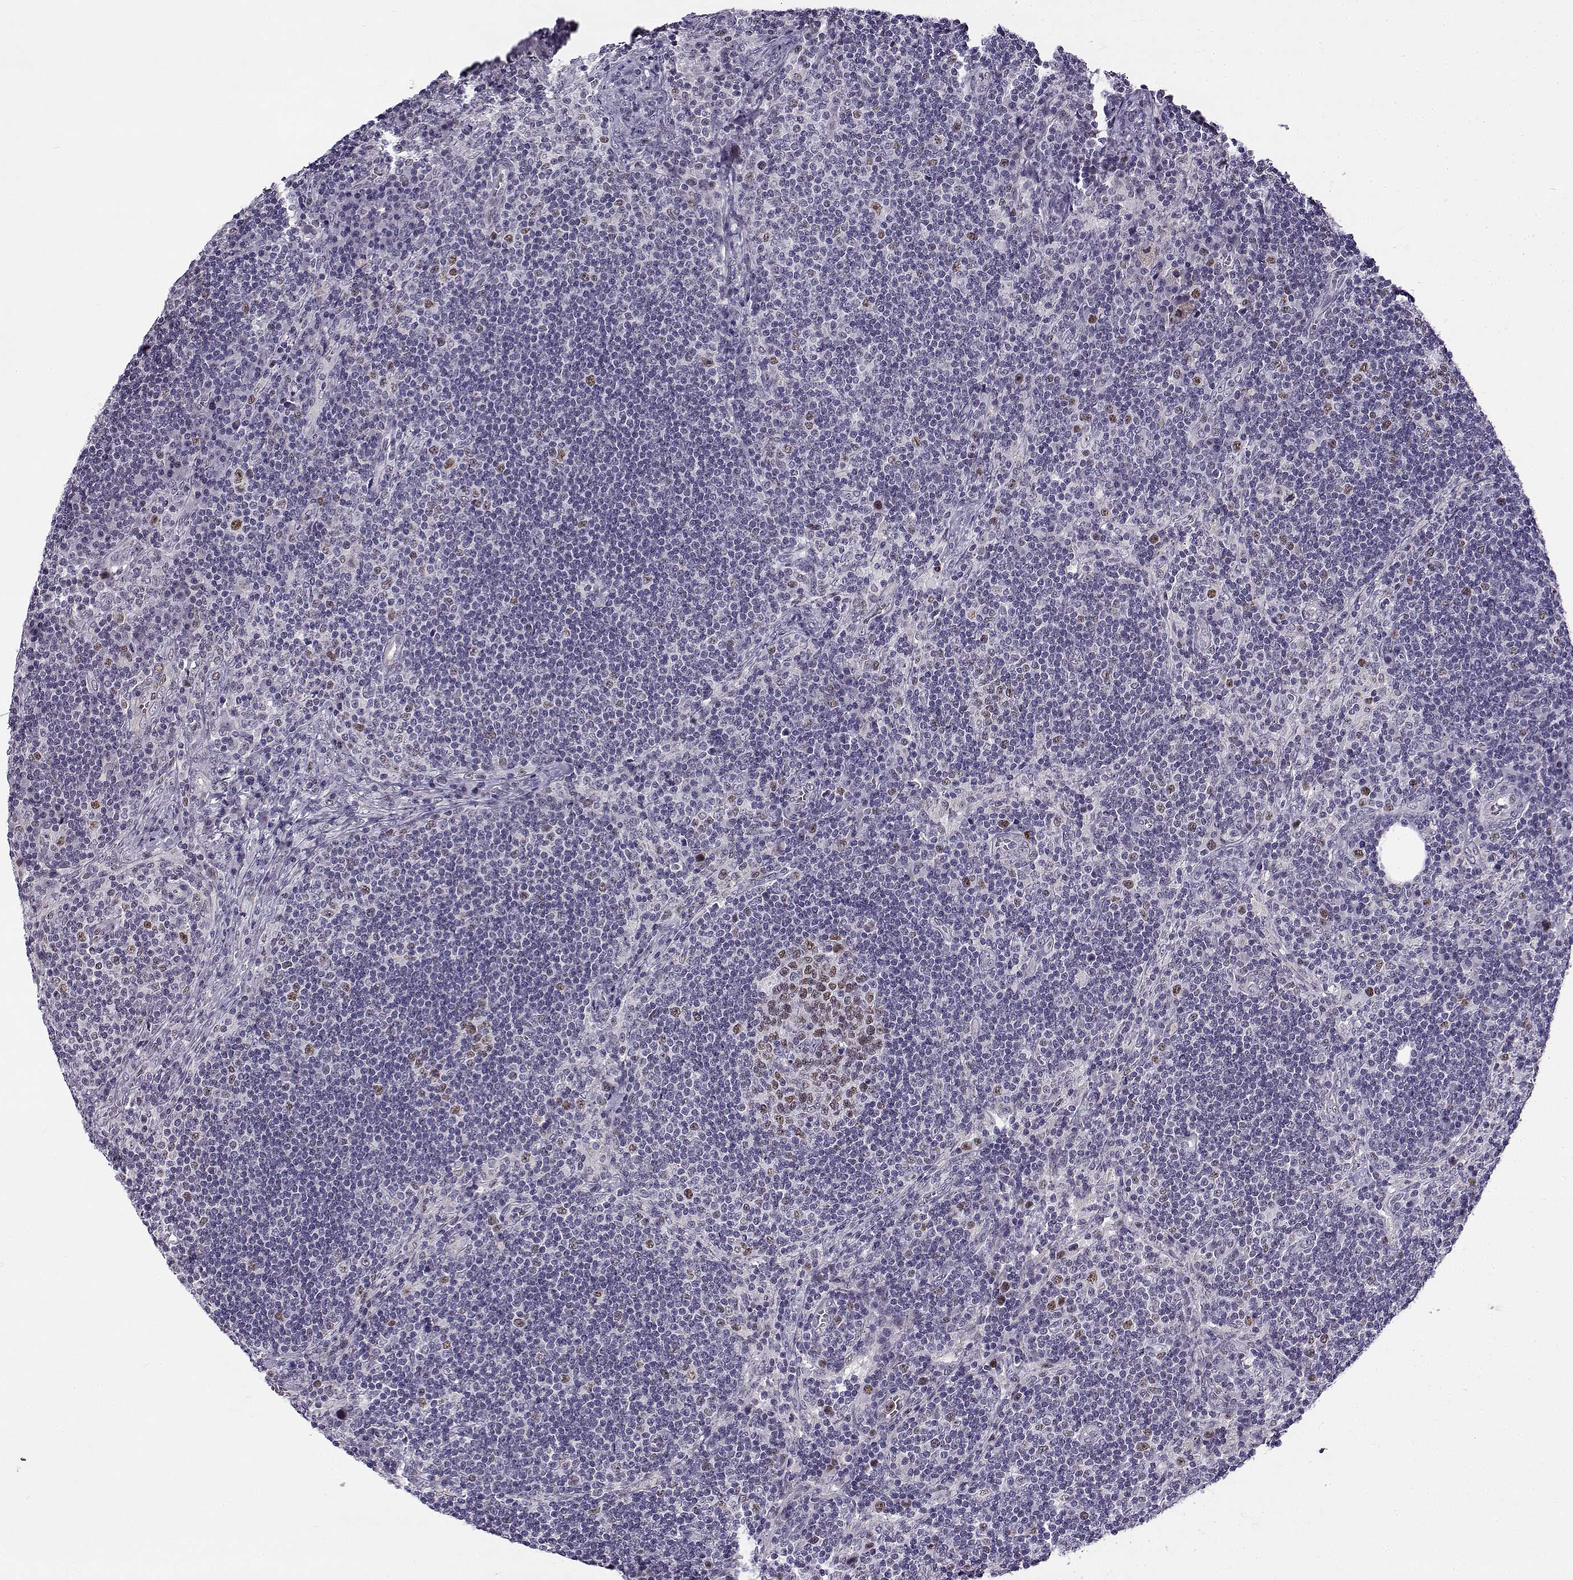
{"staining": {"intensity": "weak", "quantity": "<25%", "location": "cytoplasmic/membranous"}, "tissue": "lymph node", "cell_type": "Germinal center cells", "image_type": "normal", "snomed": [{"axis": "morphology", "description": "Normal tissue, NOS"}, {"axis": "topography", "description": "Lymph node"}], "caption": "Immunohistochemistry (IHC) image of benign lymph node: lymph node stained with DAB (3,3'-diaminobenzidine) displays no significant protein staining in germinal center cells. Nuclei are stained in blue.", "gene": "BACH1", "patient": {"sex": "male", "age": 63}}